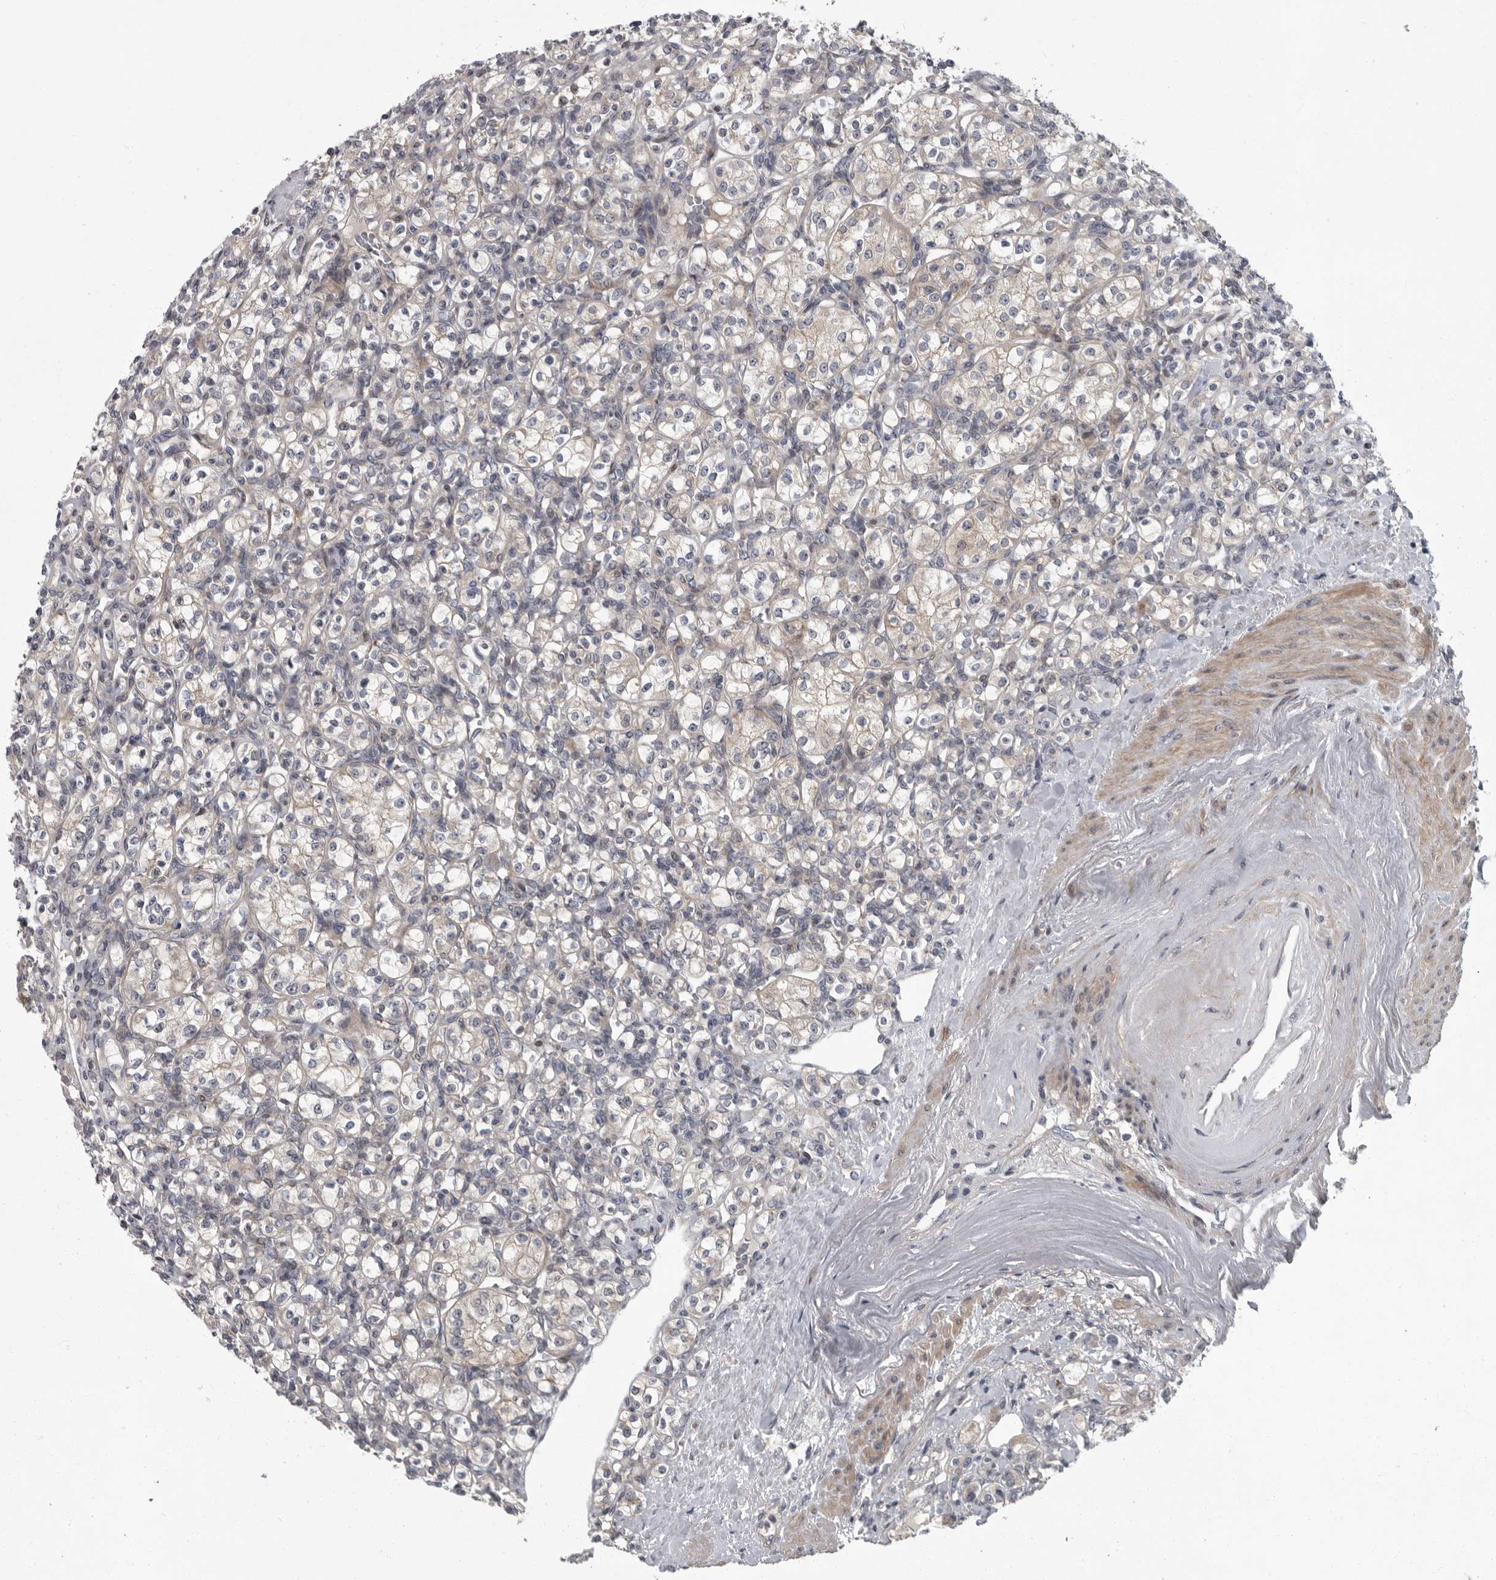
{"staining": {"intensity": "negative", "quantity": "none", "location": "none"}, "tissue": "renal cancer", "cell_type": "Tumor cells", "image_type": "cancer", "snomed": [{"axis": "morphology", "description": "Adenocarcinoma, NOS"}, {"axis": "topography", "description": "Kidney"}], "caption": "There is no significant positivity in tumor cells of adenocarcinoma (renal).", "gene": "PDE7A", "patient": {"sex": "male", "age": 77}}